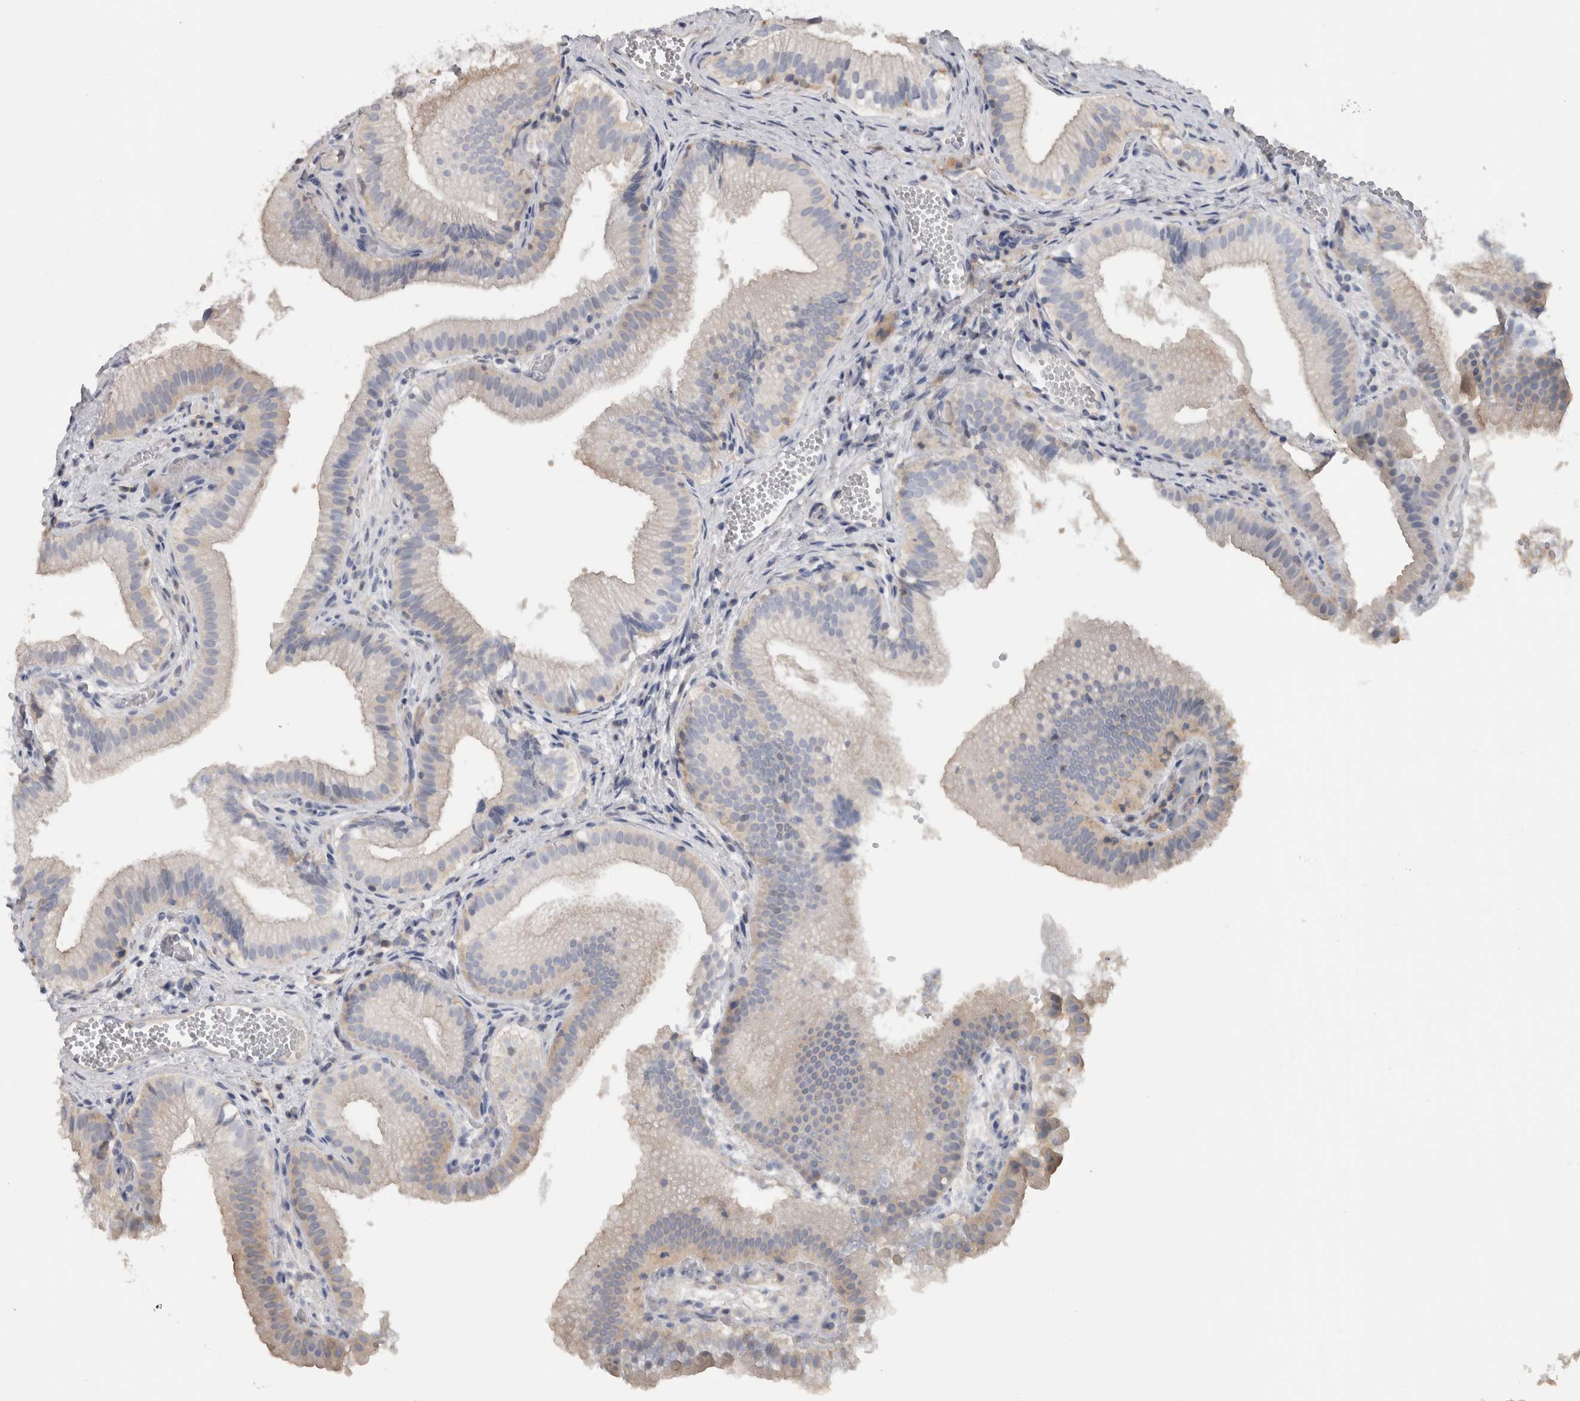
{"staining": {"intensity": "negative", "quantity": "none", "location": "none"}, "tissue": "gallbladder", "cell_type": "Glandular cells", "image_type": "normal", "snomed": [{"axis": "morphology", "description": "Normal tissue, NOS"}, {"axis": "topography", "description": "Gallbladder"}], "caption": "DAB (3,3'-diaminobenzidine) immunohistochemical staining of normal gallbladder shows no significant expression in glandular cells.", "gene": "SCRN1", "patient": {"sex": "female", "age": 30}}